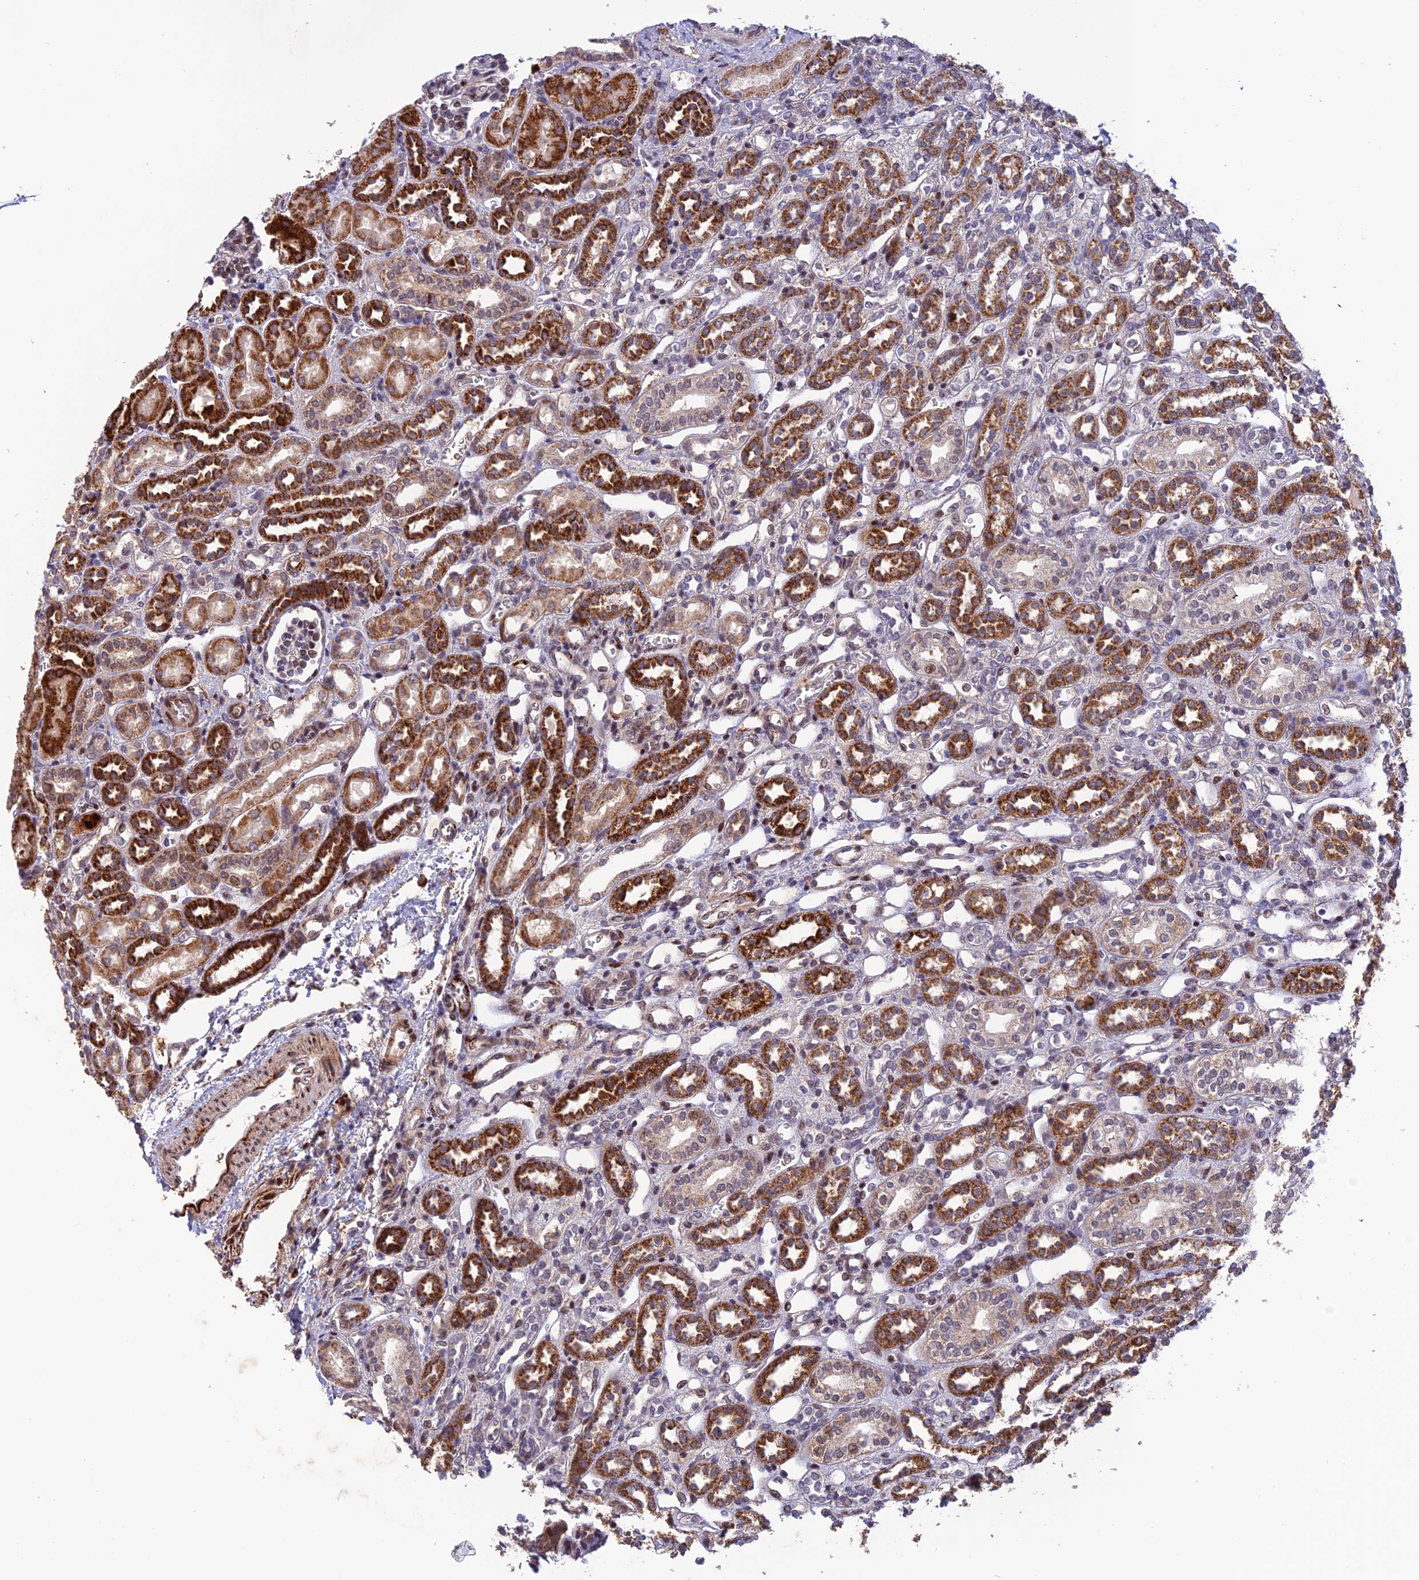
{"staining": {"intensity": "weak", "quantity": "<25%", "location": "cytoplasmic/membranous"}, "tissue": "kidney", "cell_type": "Cells in glomeruli", "image_type": "normal", "snomed": [{"axis": "morphology", "description": "Normal tissue, NOS"}, {"axis": "morphology", "description": "Neoplasm, malignant, NOS"}, {"axis": "topography", "description": "Kidney"}], "caption": "The image reveals no significant positivity in cells in glomeruli of kidney. (Brightfield microscopy of DAB (3,3'-diaminobenzidine) IHC at high magnification).", "gene": "WDR55", "patient": {"sex": "female", "age": 1}}